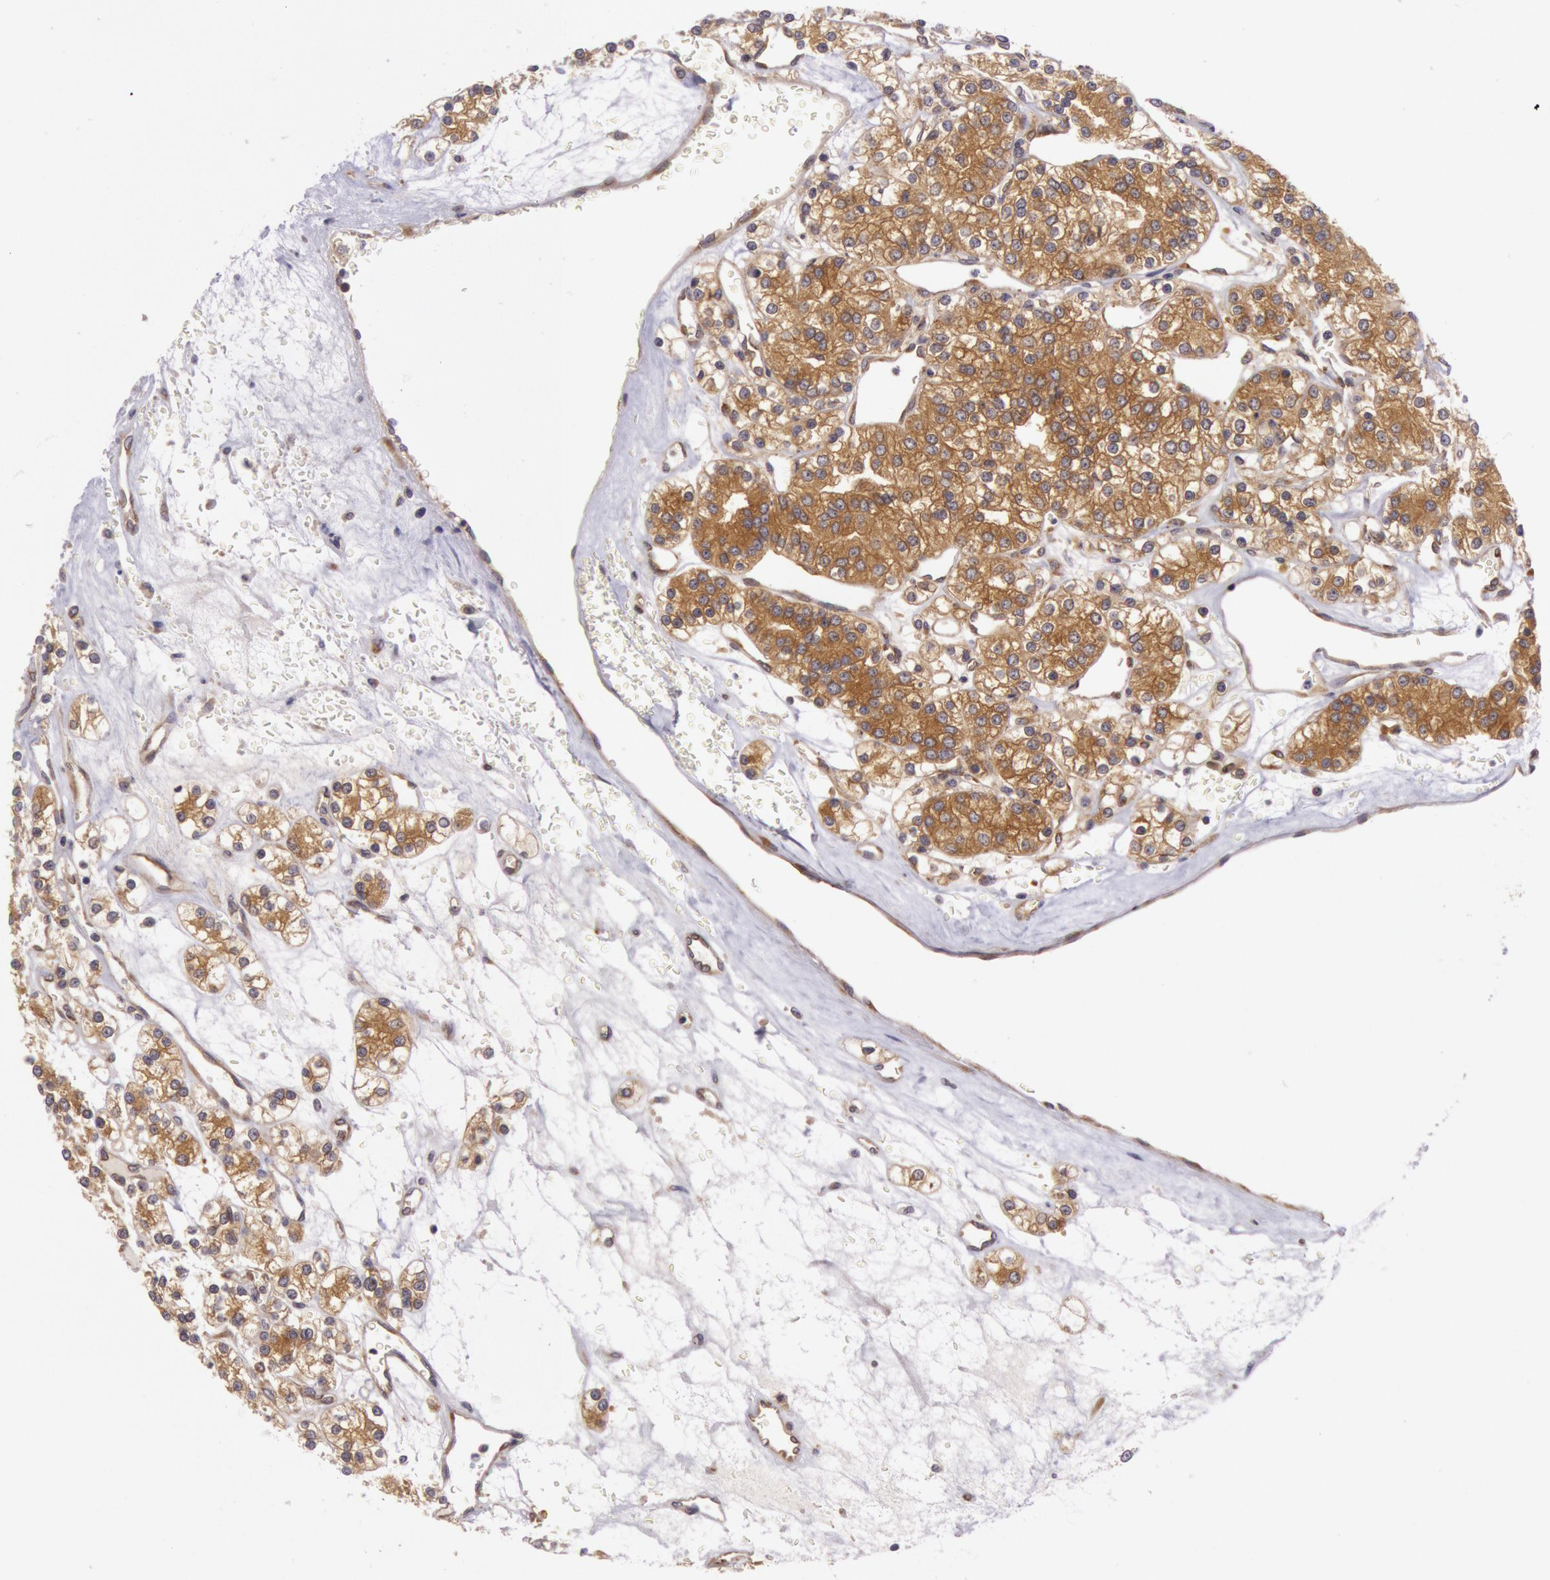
{"staining": {"intensity": "moderate", "quantity": ">75%", "location": "cytoplasmic/membranous"}, "tissue": "renal cancer", "cell_type": "Tumor cells", "image_type": "cancer", "snomed": [{"axis": "morphology", "description": "Adenocarcinoma, NOS"}, {"axis": "topography", "description": "Kidney"}], "caption": "Brown immunohistochemical staining in human adenocarcinoma (renal) reveals moderate cytoplasmic/membranous expression in approximately >75% of tumor cells. The staining is performed using DAB (3,3'-diaminobenzidine) brown chromogen to label protein expression. The nuclei are counter-stained blue using hematoxylin.", "gene": "CHUK", "patient": {"sex": "female", "age": 62}}